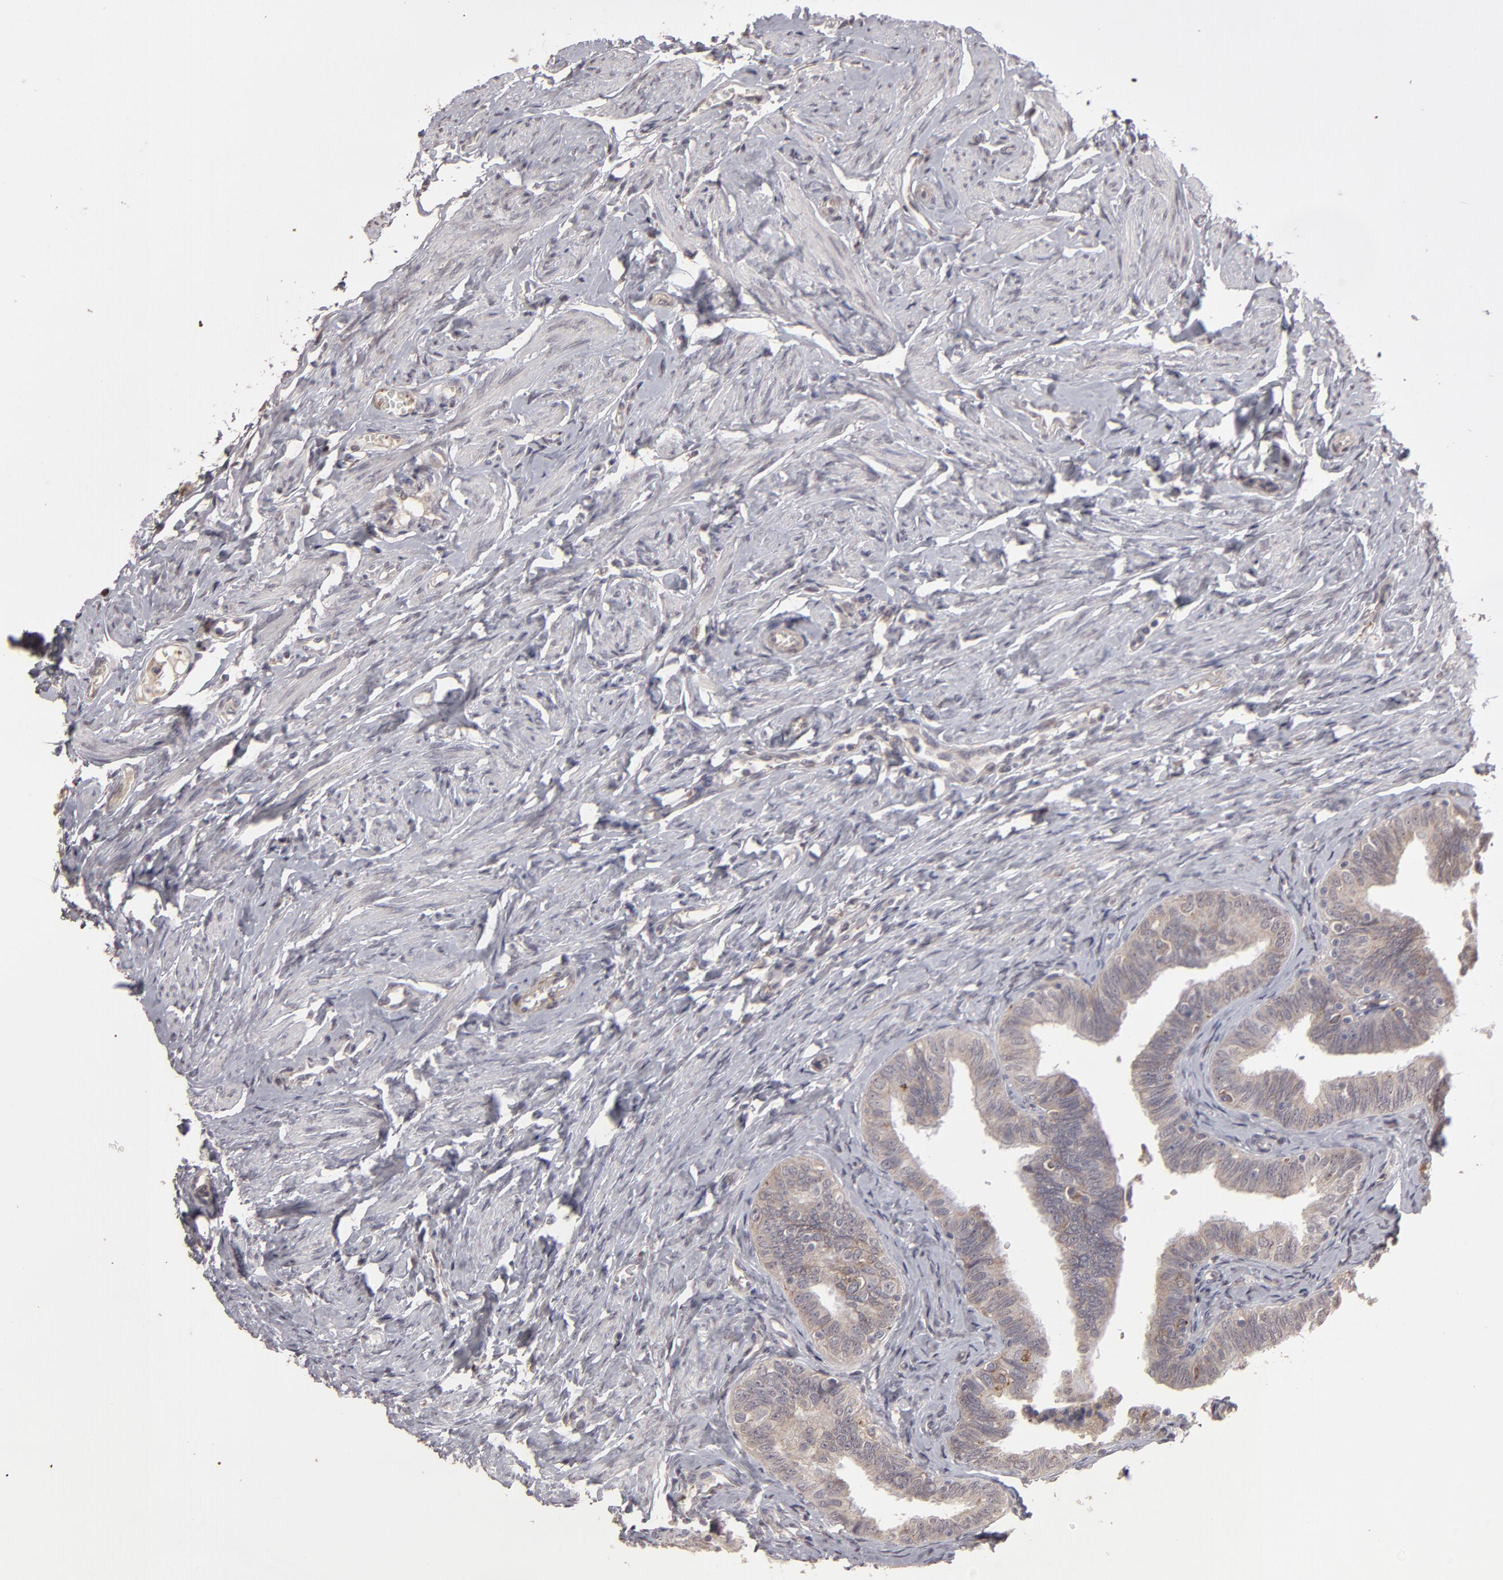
{"staining": {"intensity": "weak", "quantity": ">75%", "location": "cytoplasmic/membranous"}, "tissue": "fallopian tube", "cell_type": "Glandular cells", "image_type": "normal", "snomed": [{"axis": "morphology", "description": "Normal tissue, NOS"}, {"axis": "topography", "description": "Fallopian tube"}, {"axis": "topography", "description": "Ovary"}], "caption": "Immunohistochemical staining of benign fallopian tube displays weak cytoplasmic/membranous protein expression in about >75% of glandular cells. (DAB IHC with brightfield microscopy, high magnification).", "gene": "ITGB5", "patient": {"sex": "female", "age": 69}}